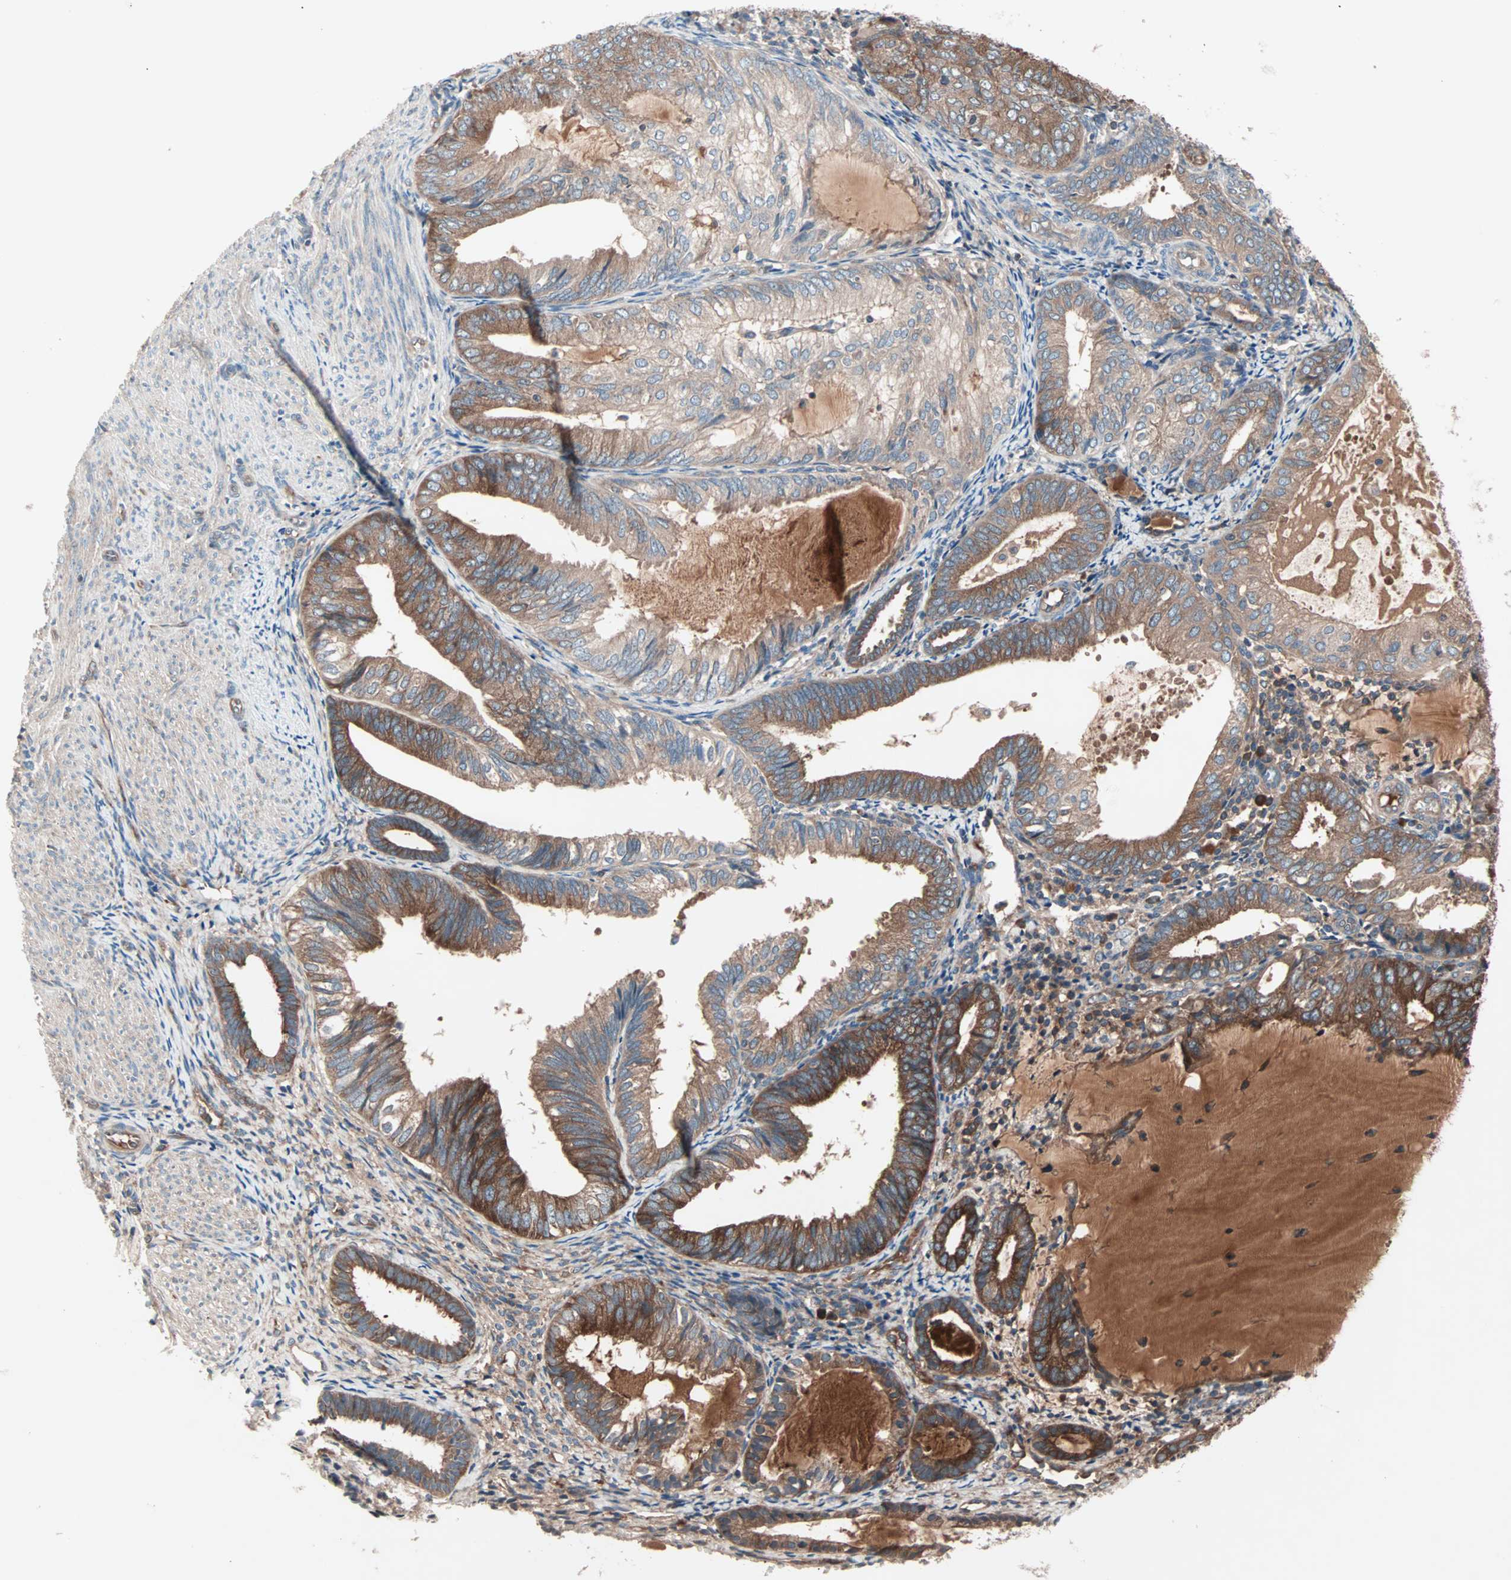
{"staining": {"intensity": "strong", "quantity": ">75%", "location": "cytoplasmic/membranous"}, "tissue": "endometrial cancer", "cell_type": "Tumor cells", "image_type": "cancer", "snomed": [{"axis": "morphology", "description": "Adenocarcinoma, NOS"}, {"axis": "topography", "description": "Endometrium"}], "caption": "A photomicrograph of endometrial cancer (adenocarcinoma) stained for a protein demonstrates strong cytoplasmic/membranous brown staining in tumor cells.", "gene": "CAD", "patient": {"sex": "female", "age": 81}}